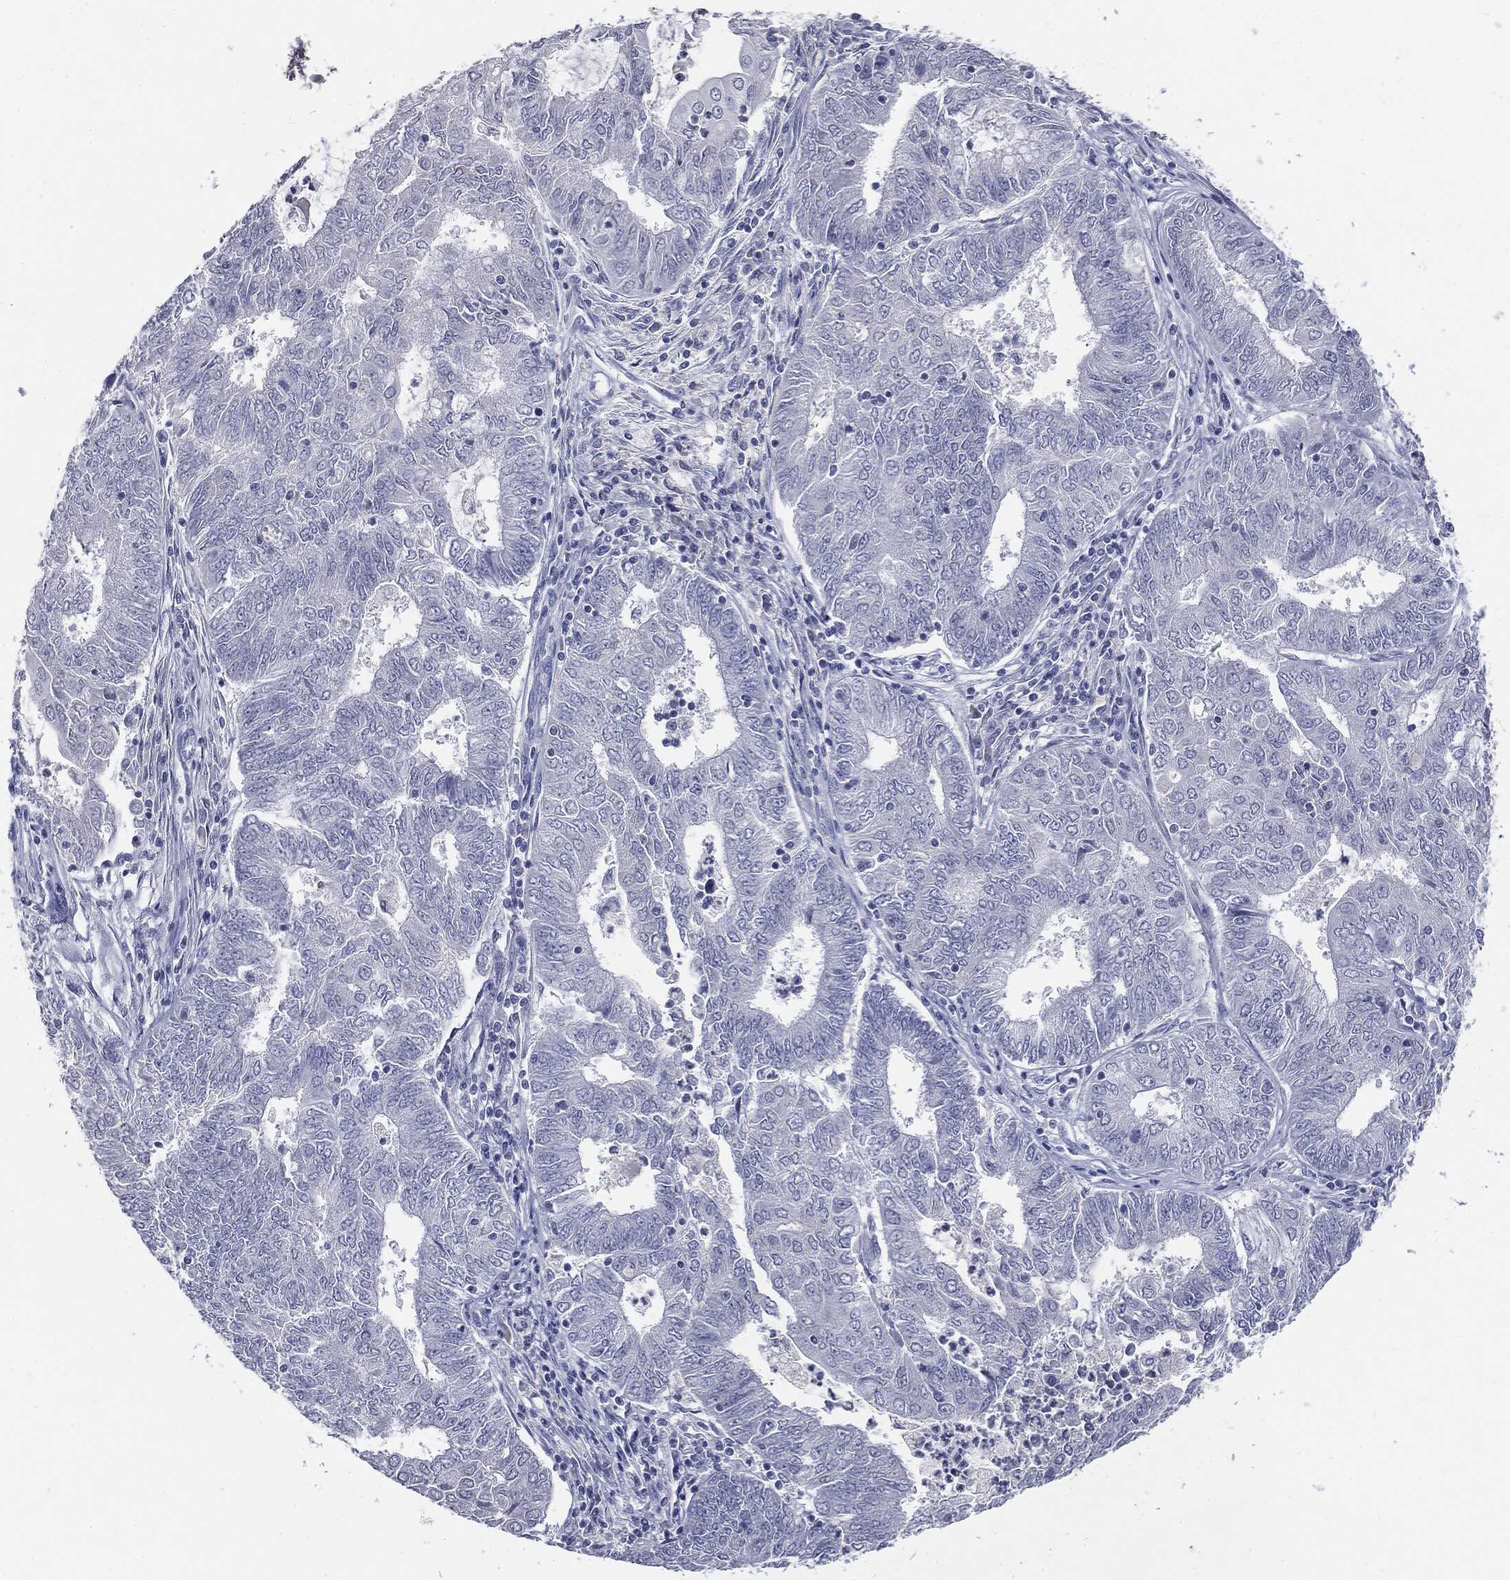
{"staining": {"intensity": "negative", "quantity": "none", "location": "none"}, "tissue": "endometrial cancer", "cell_type": "Tumor cells", "image_type": "cancer", "snomed": [{"axis": "morphology", "description": "Adenocarcinoma, NOS"}, {"axis": "topography", "description": "Endometrium"}], "caption": "The micrograph reveals no significant expression in tumor cells of endometrial adenocarcinoma.", "gene": "CGB1", "patient": {"sex": "female", "age": 62}}